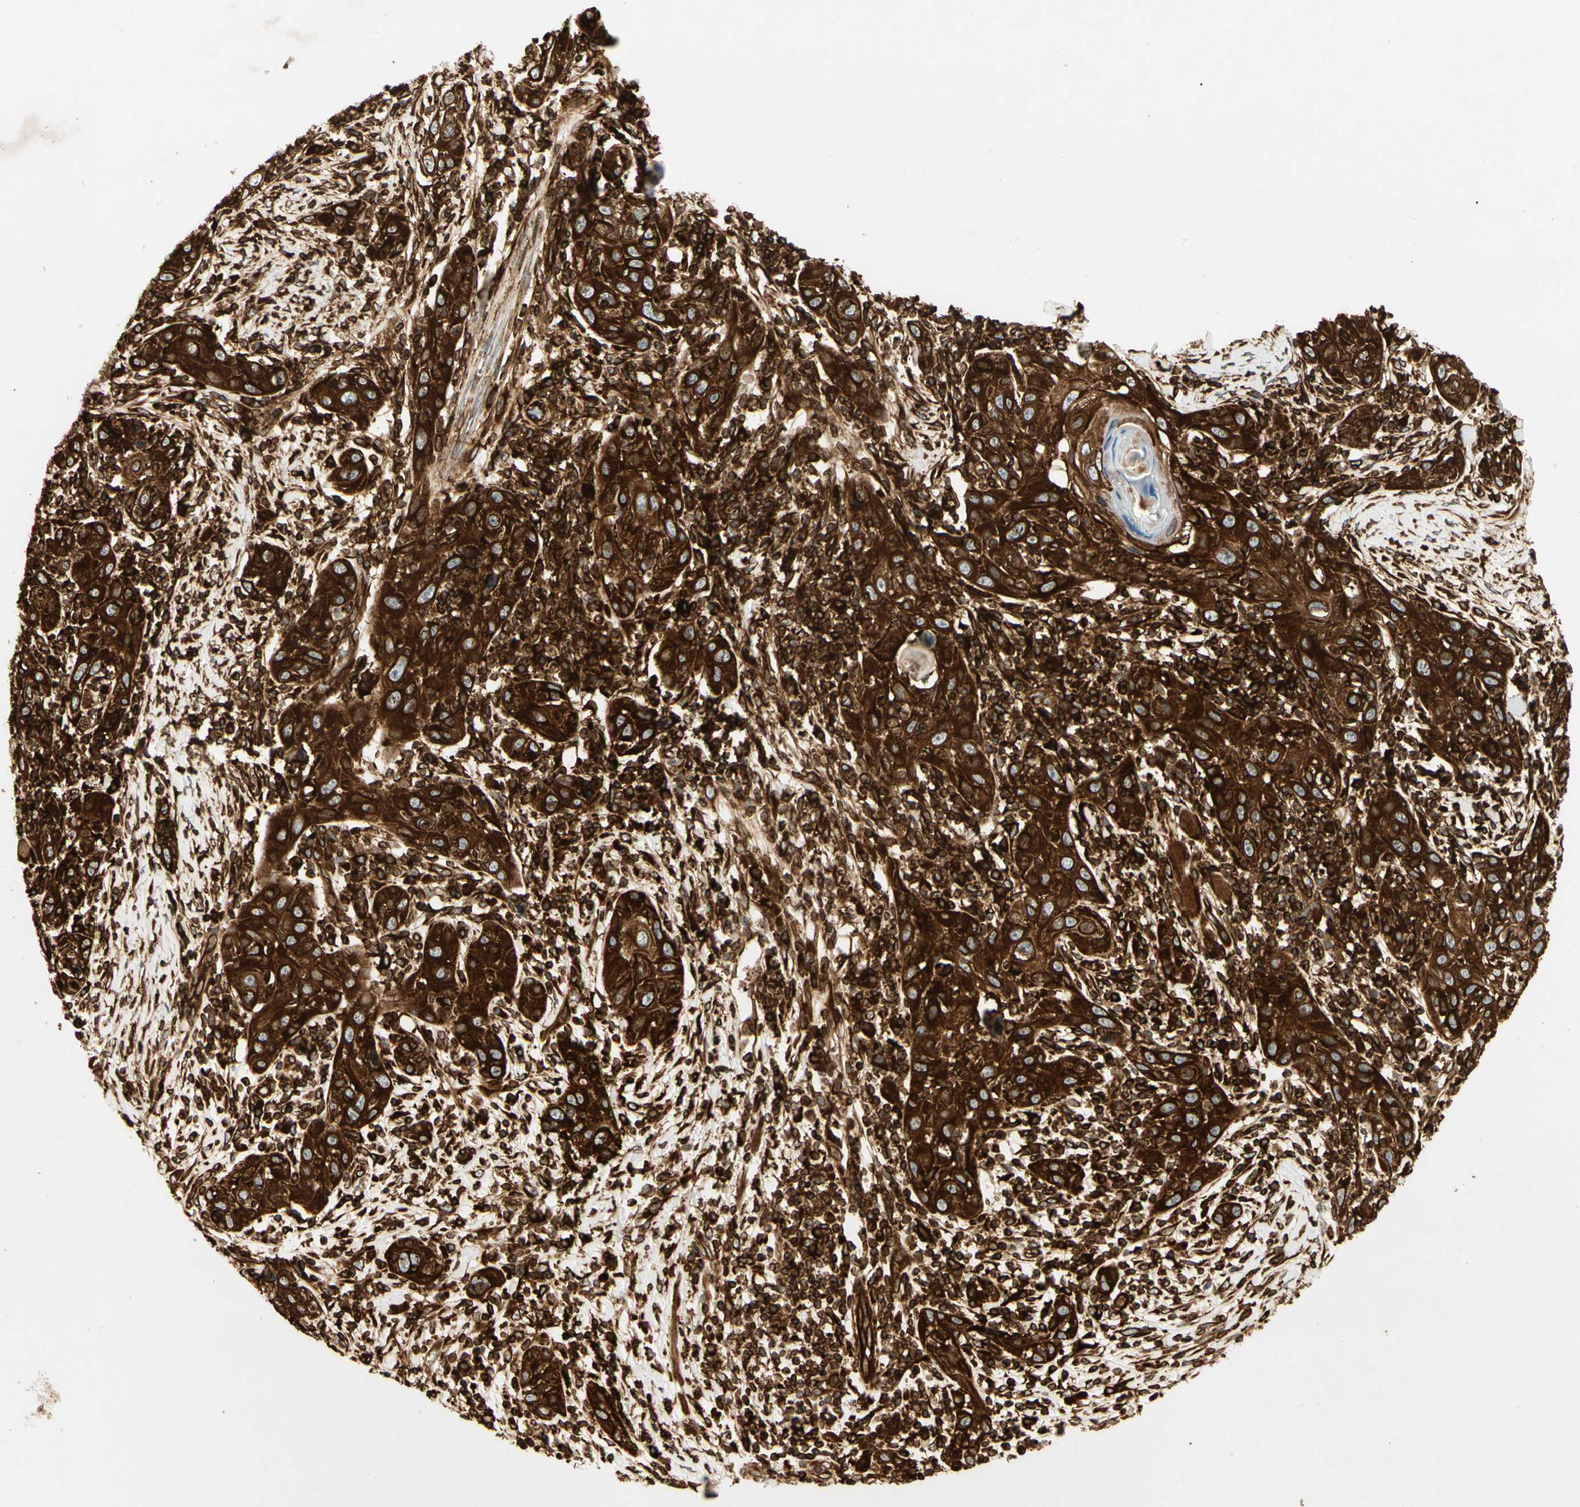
{"staining": {"intensity": "strong", "quantity": ">75%", "location": "cytoplasmic/membranous"}, "tissue": "skin cancer", "cell_type": "Tumor cells", "image_type": "cancer", "snomed": [{"axis": "morphology", "description": "Squamous cell carcinoma, NOS"}, {"axis": "topography", "description": "Skin"}], "caption": "Strong cytoplasmic/membranous positivity is seen in approximately >75% of tumor cells in skin squamous cell carcinoma.", "gene": "TAPBP", "patient": {"sex": "female", "age": 88}}